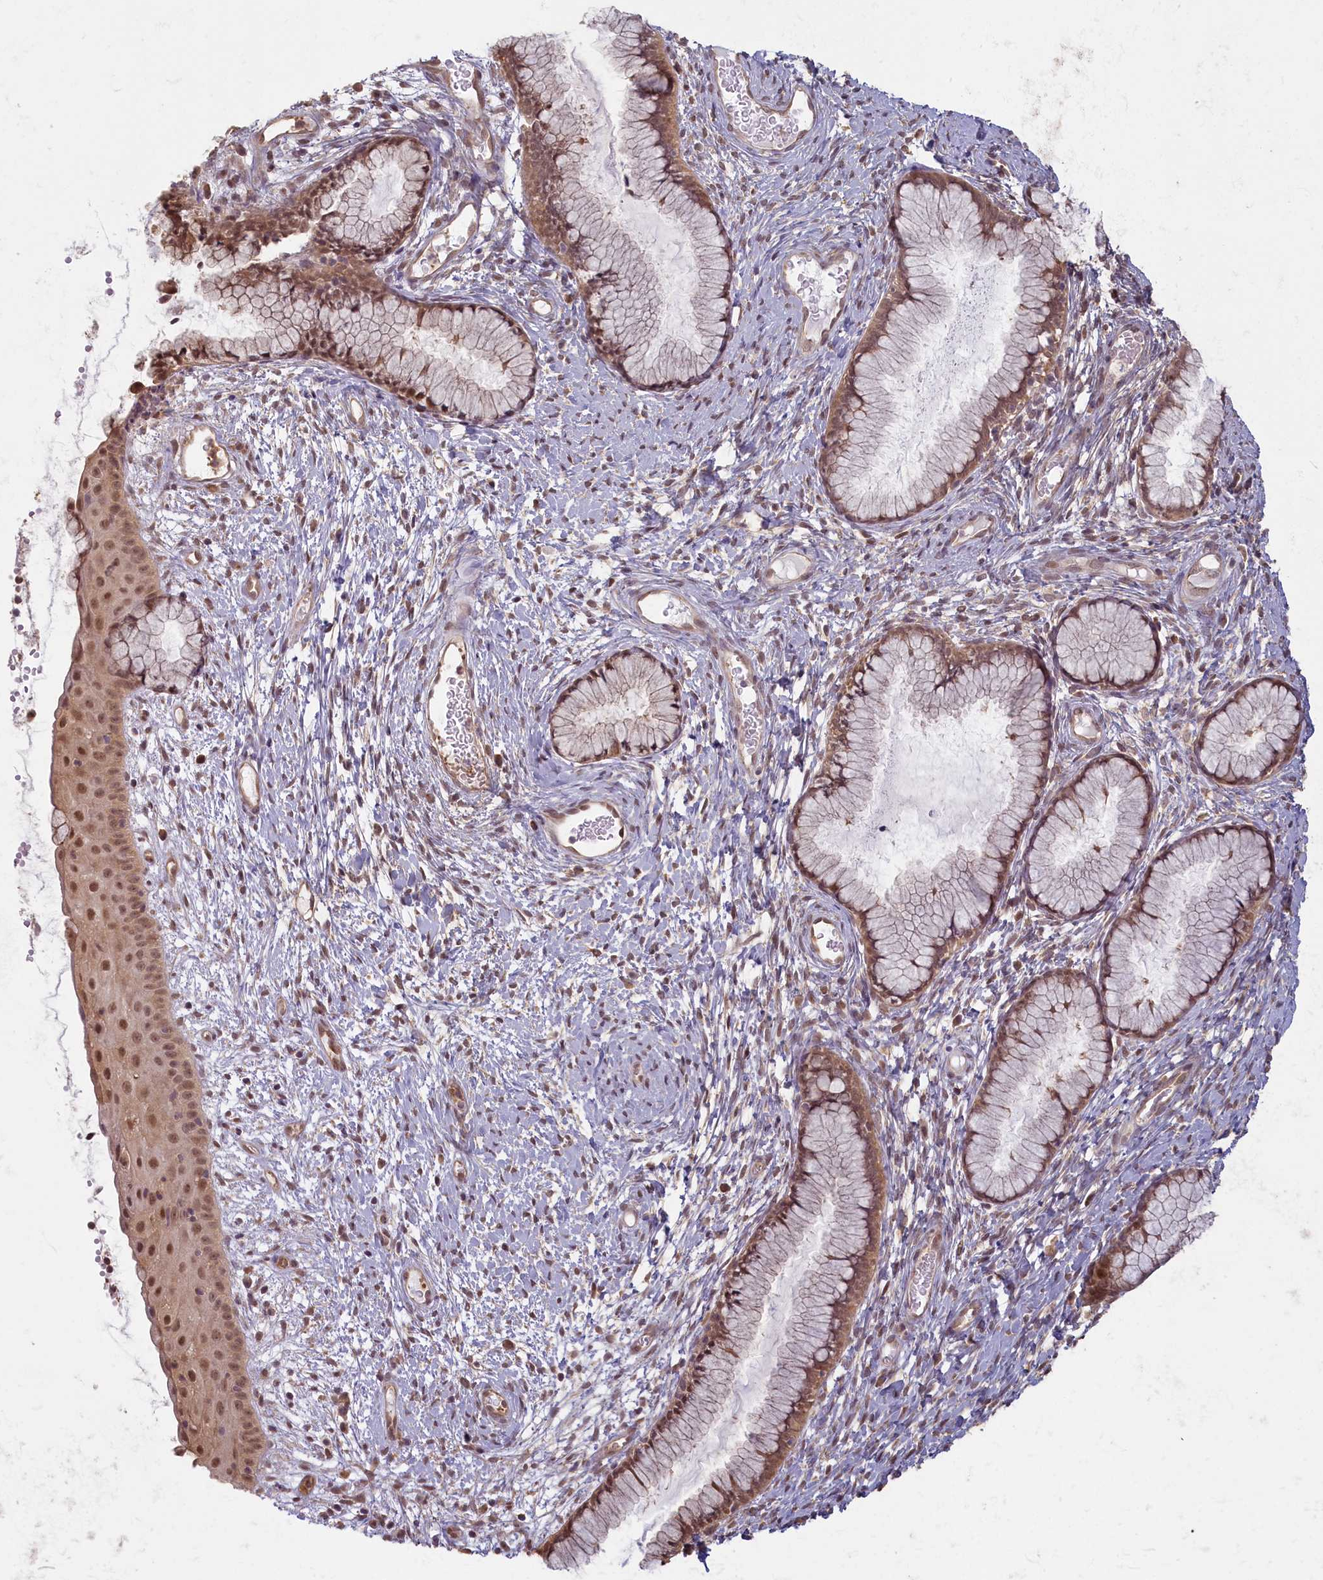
{"staining": {"intensity": "moderate", "quantity": ">75%", "location": "cytoplasmic/membranous,nuclear"}, "tissue": "cervix", "cell_type": "Glandular cells", "image_type": "normal", "snomed": [{"axis": "morphology", "description": "Normal tissue, NOS"}, {"axis": "topography", "description": "Cervix"}], "caption": "Human cervix stained with a brown dye displays moderate cytoplasmic/membranous,nuclear positive positivity in about >75% of glandular cells.", "gene": "C19orf44", "patient": {"sex": "female", "age": 42}}